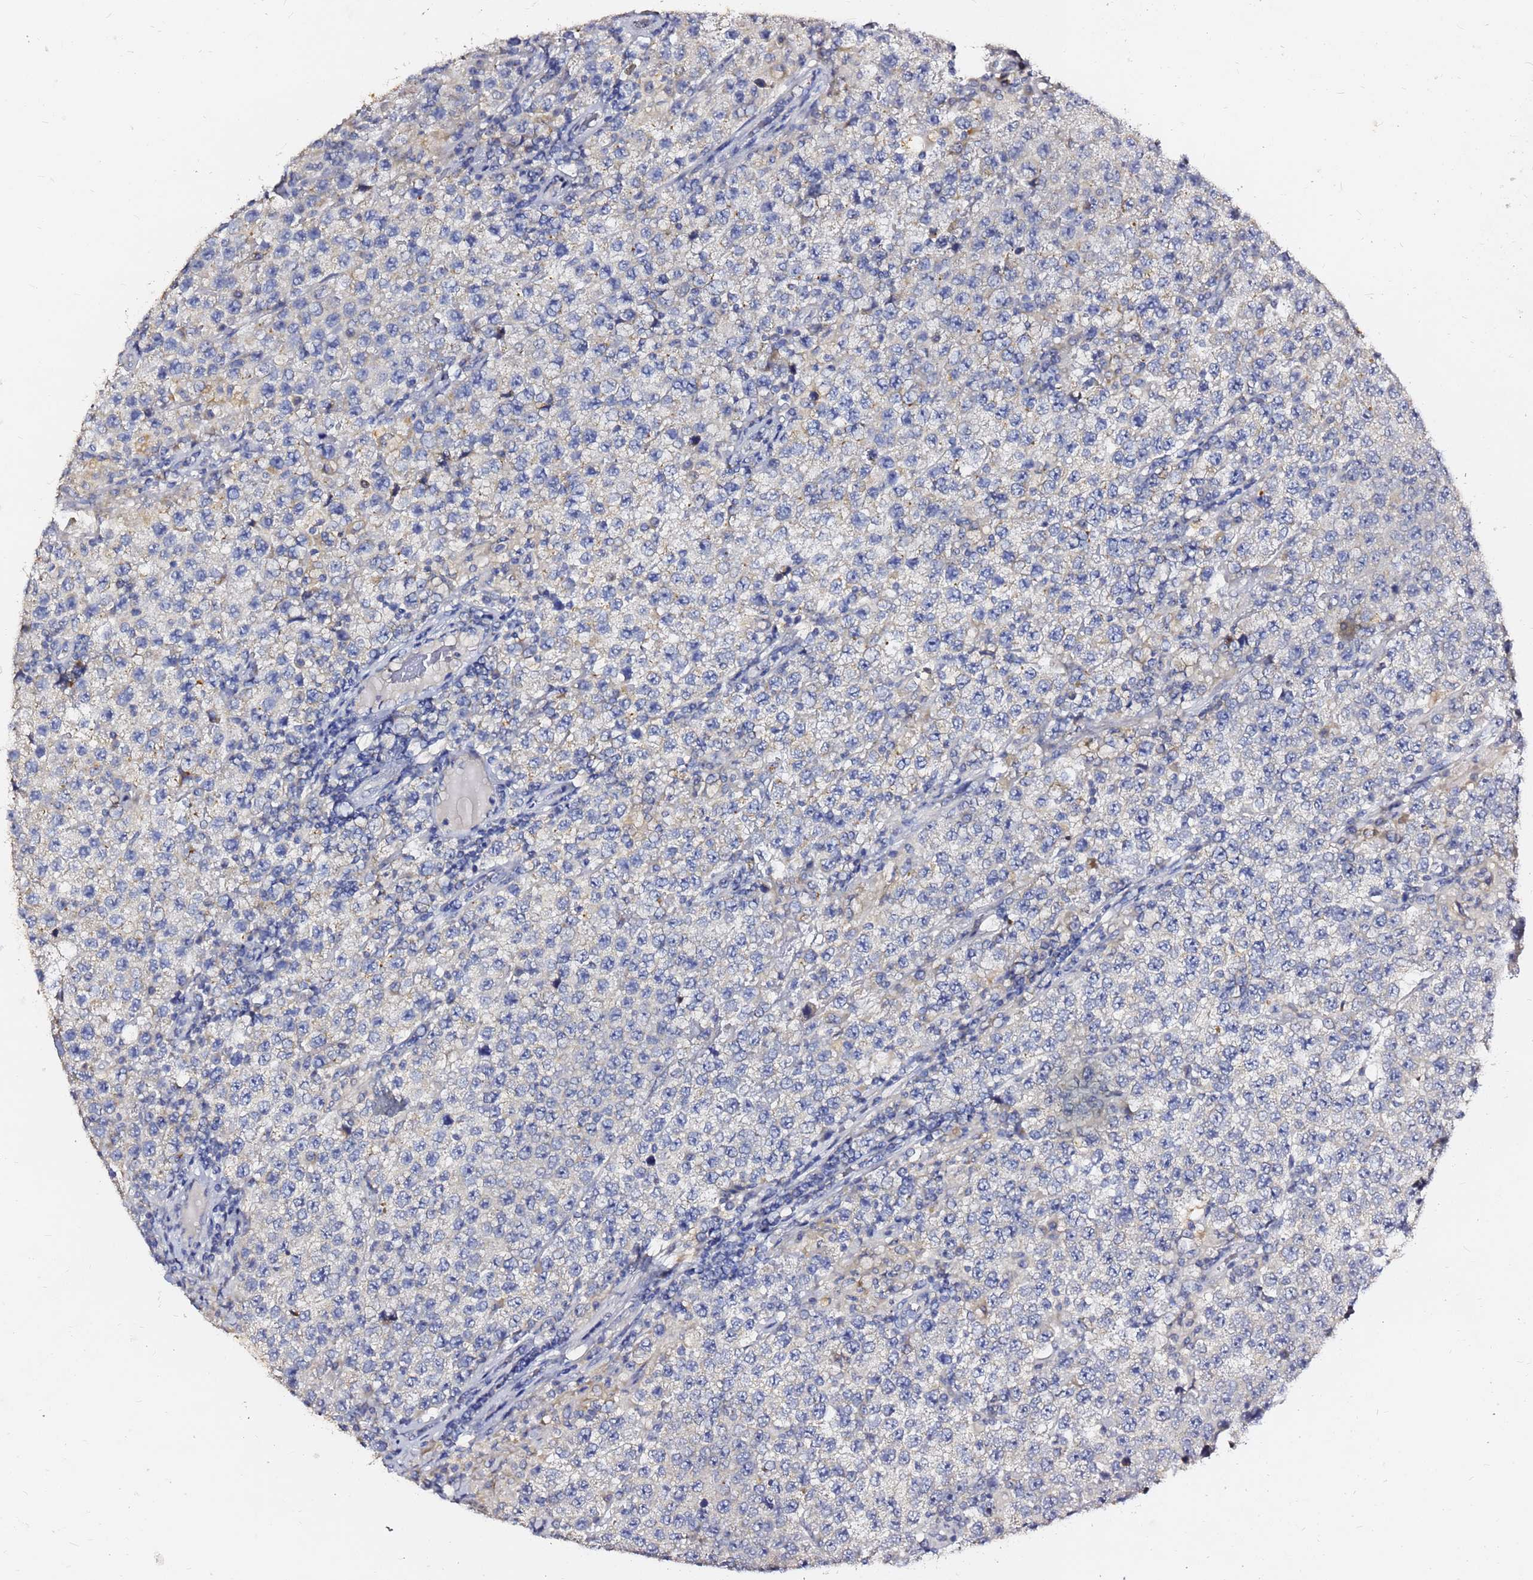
{"staining": {"intensity": "negative", "quantity": "none", "location": "none"}, "tissue": "testis cancer", "cell_type": "Tumor cells", "image_type": "cancer", "snomed": [{"axis": "morphology", "description": "Seminoma, NOS"}, {"axis": "morphology", "description": "Carcinoma, Embryonal, NOS"}, {"axis": "topography", "description": "Testis"}], "caption": "An immunohistochemistry (IHC) histopathology image of testis cancer is shown. There is no staining in tumor cells of testis cancer.", "gene": "FAM183A", "patient": {"sex": "male", "age": 41}}